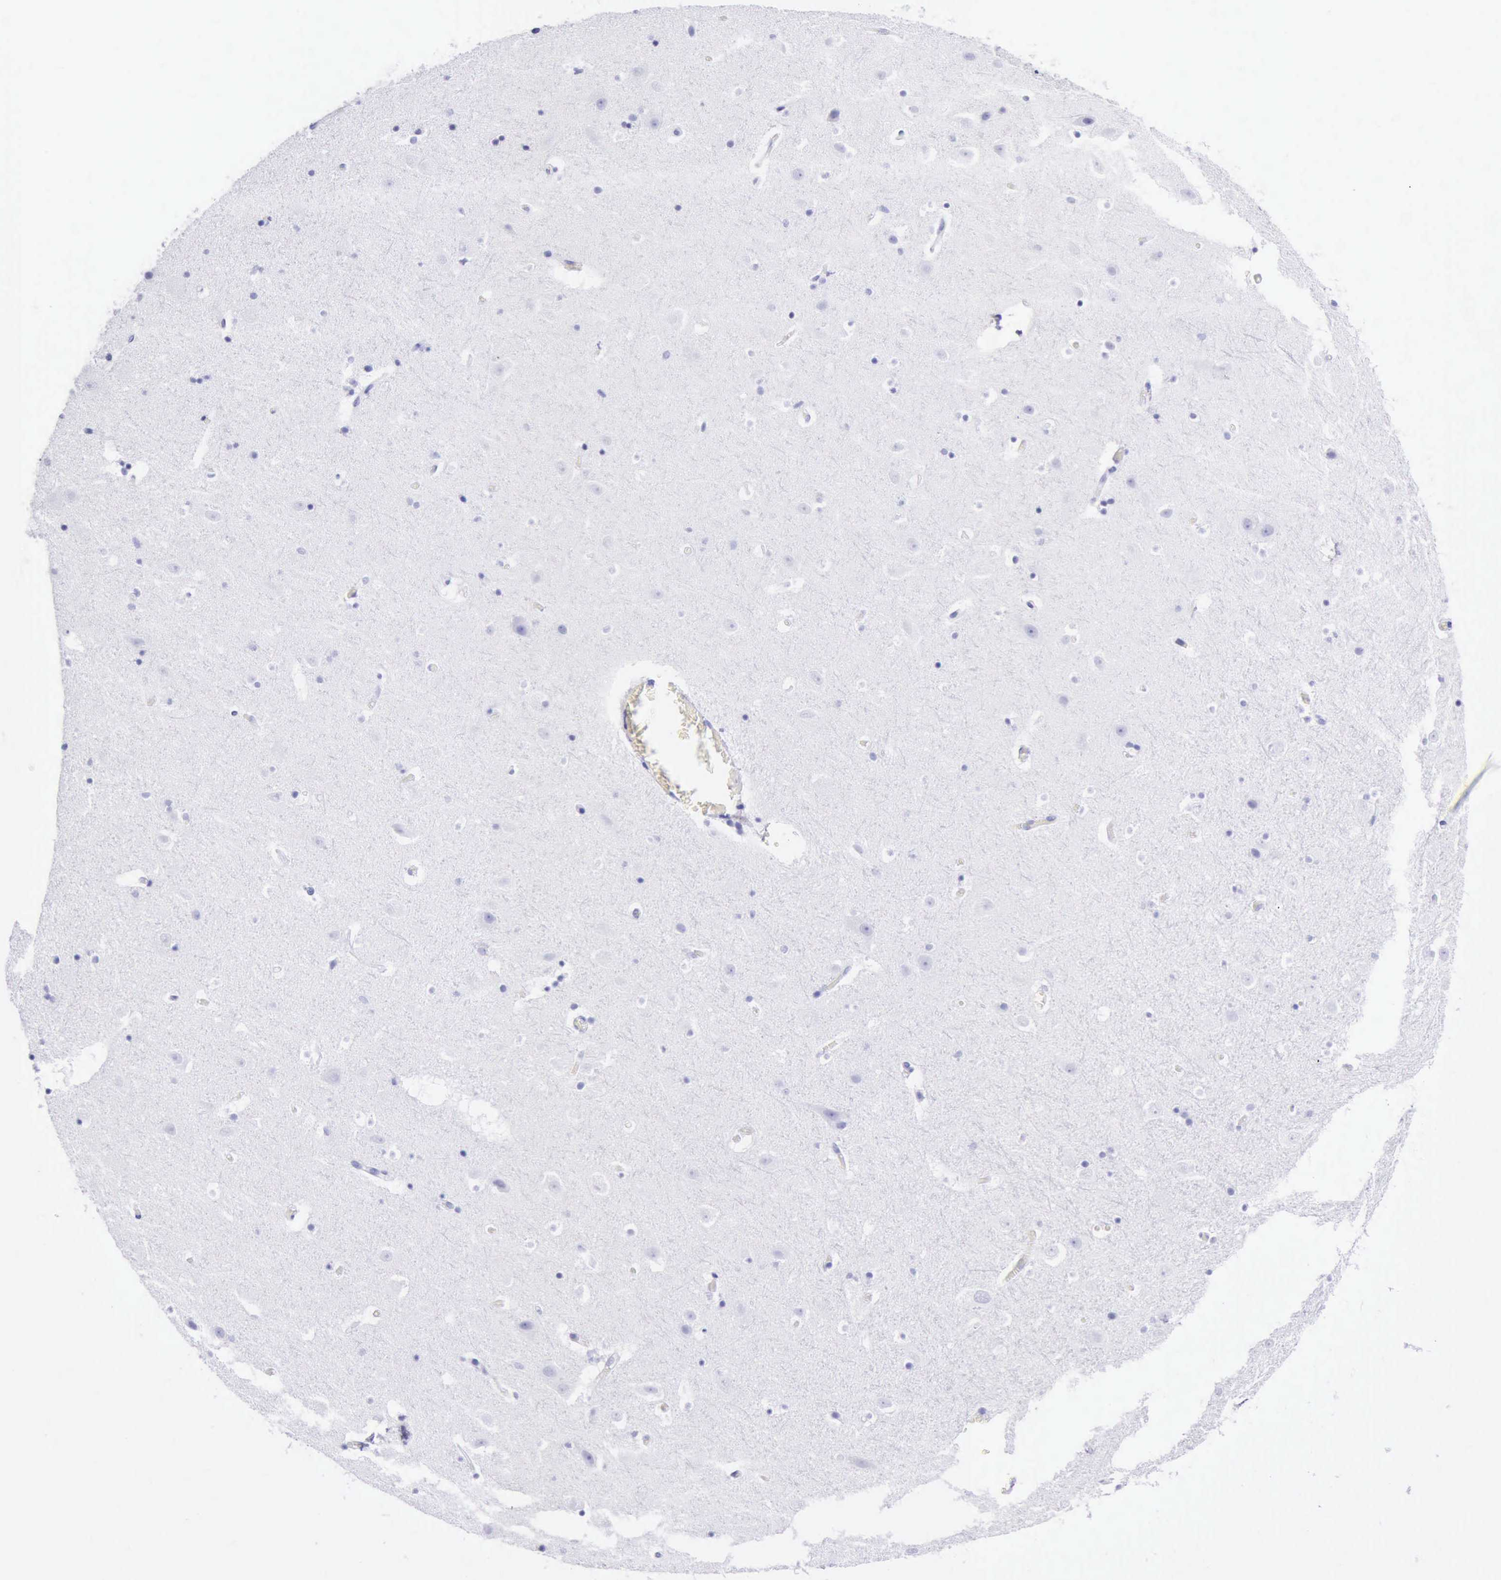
{"staining": {"intensity": "negative", "quantity": "none", "location": "none"}, "tissue": "hippocampus", "cell_type": "Glial cells", "image_type": "normal", "snomed": [{"axis": "morphology", "description": "Normal tissue, NOS"}, {"axis": "topography", "description": "Hippocampus"}], "caption": "IHC histopathology image of unremarkable human hippocampus stained for a protein (brown), which demonstrates no expression in glial cells.", "gene": "MCM2", "patient": {"sex": "male", "age": 45}}